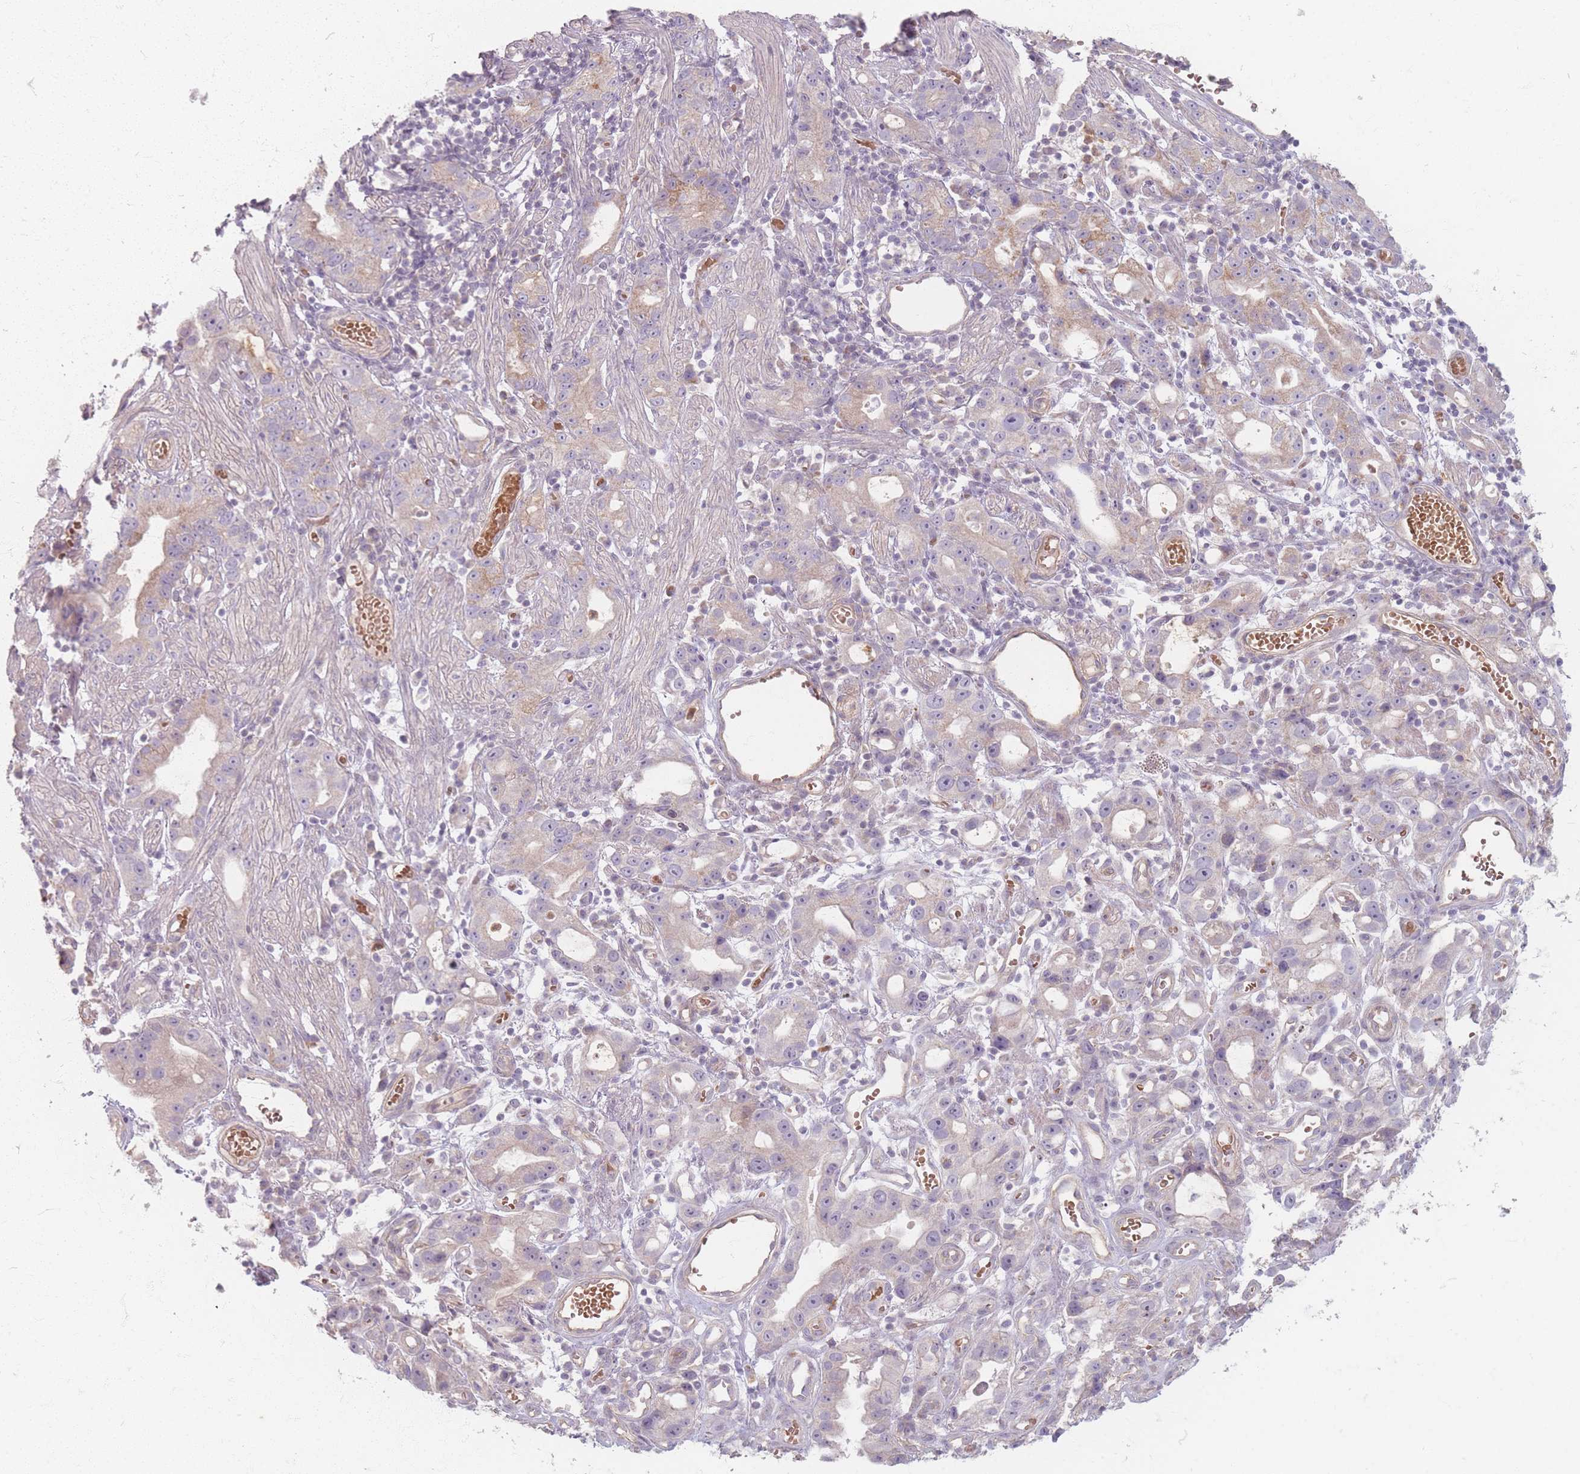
{"staining": {"intensity": "weak", "quantity": "<25%", "location": "cytoplasmic/membranous"}, "tissue": "stomach cancer", "cell_type": "Tumor cells", "image_type": "cancer", "snomed": [{"axis": "morphology", "description": "Adenocarcinoma, NOS"}, {"axis": "topography", "description": "Stomach"}], "caption": "An IHC image of stomach adenocarcinoma is shown. There is no staining in tumor cells of stomach adenocarcinoma. (Brightfield microscopy of DAB (3,3'-diaminobenzidine) immunohistochemistry (IHC) at high magnification).", "gene": "CHCHD7", "patient": {"sex": "male", "age": 55}}